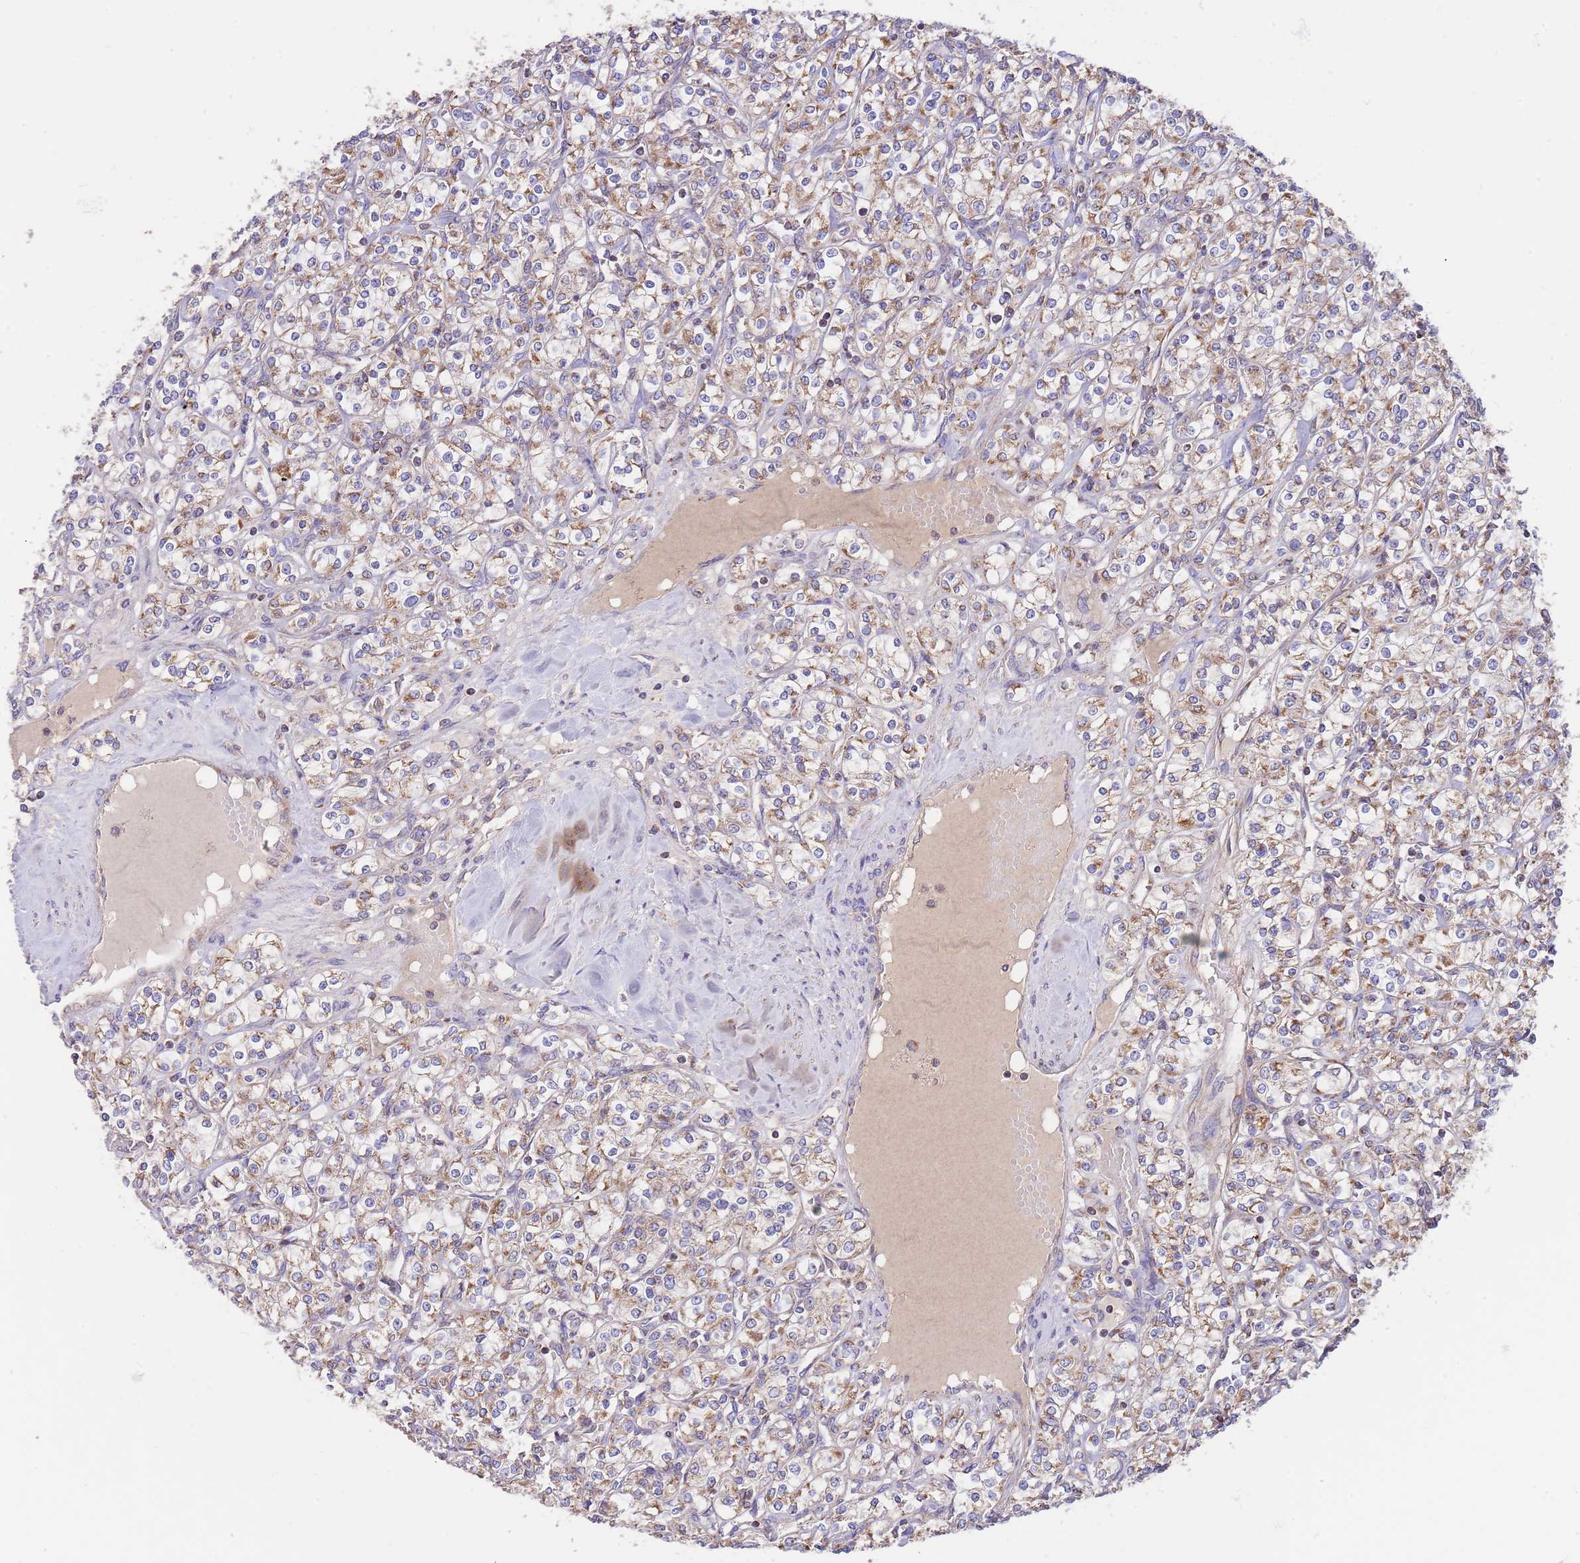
{"staining": {"intensity": "moderate", "quantity": ">75%", "location": "cytoplasmic/membranous"}, "tissue": "renal cancer", "cell_type": "Tumor cells", "image_type": "cancer", "snomed": [{"axis": "morphology", "description": "Adenocarcinoma, NOS"}, {"axis": "topography", "description": "Kidney"}], "caption": "A brown stain shows moderate cytoplasmic/membranous expression of a protein in renal cancer (adenocarcinoma) tumor cells. (Brightfield microscopy of DAB IHC at high magnification).", "gene": "DNAJA3", "patient": {"sex": "male", "age": 77}}